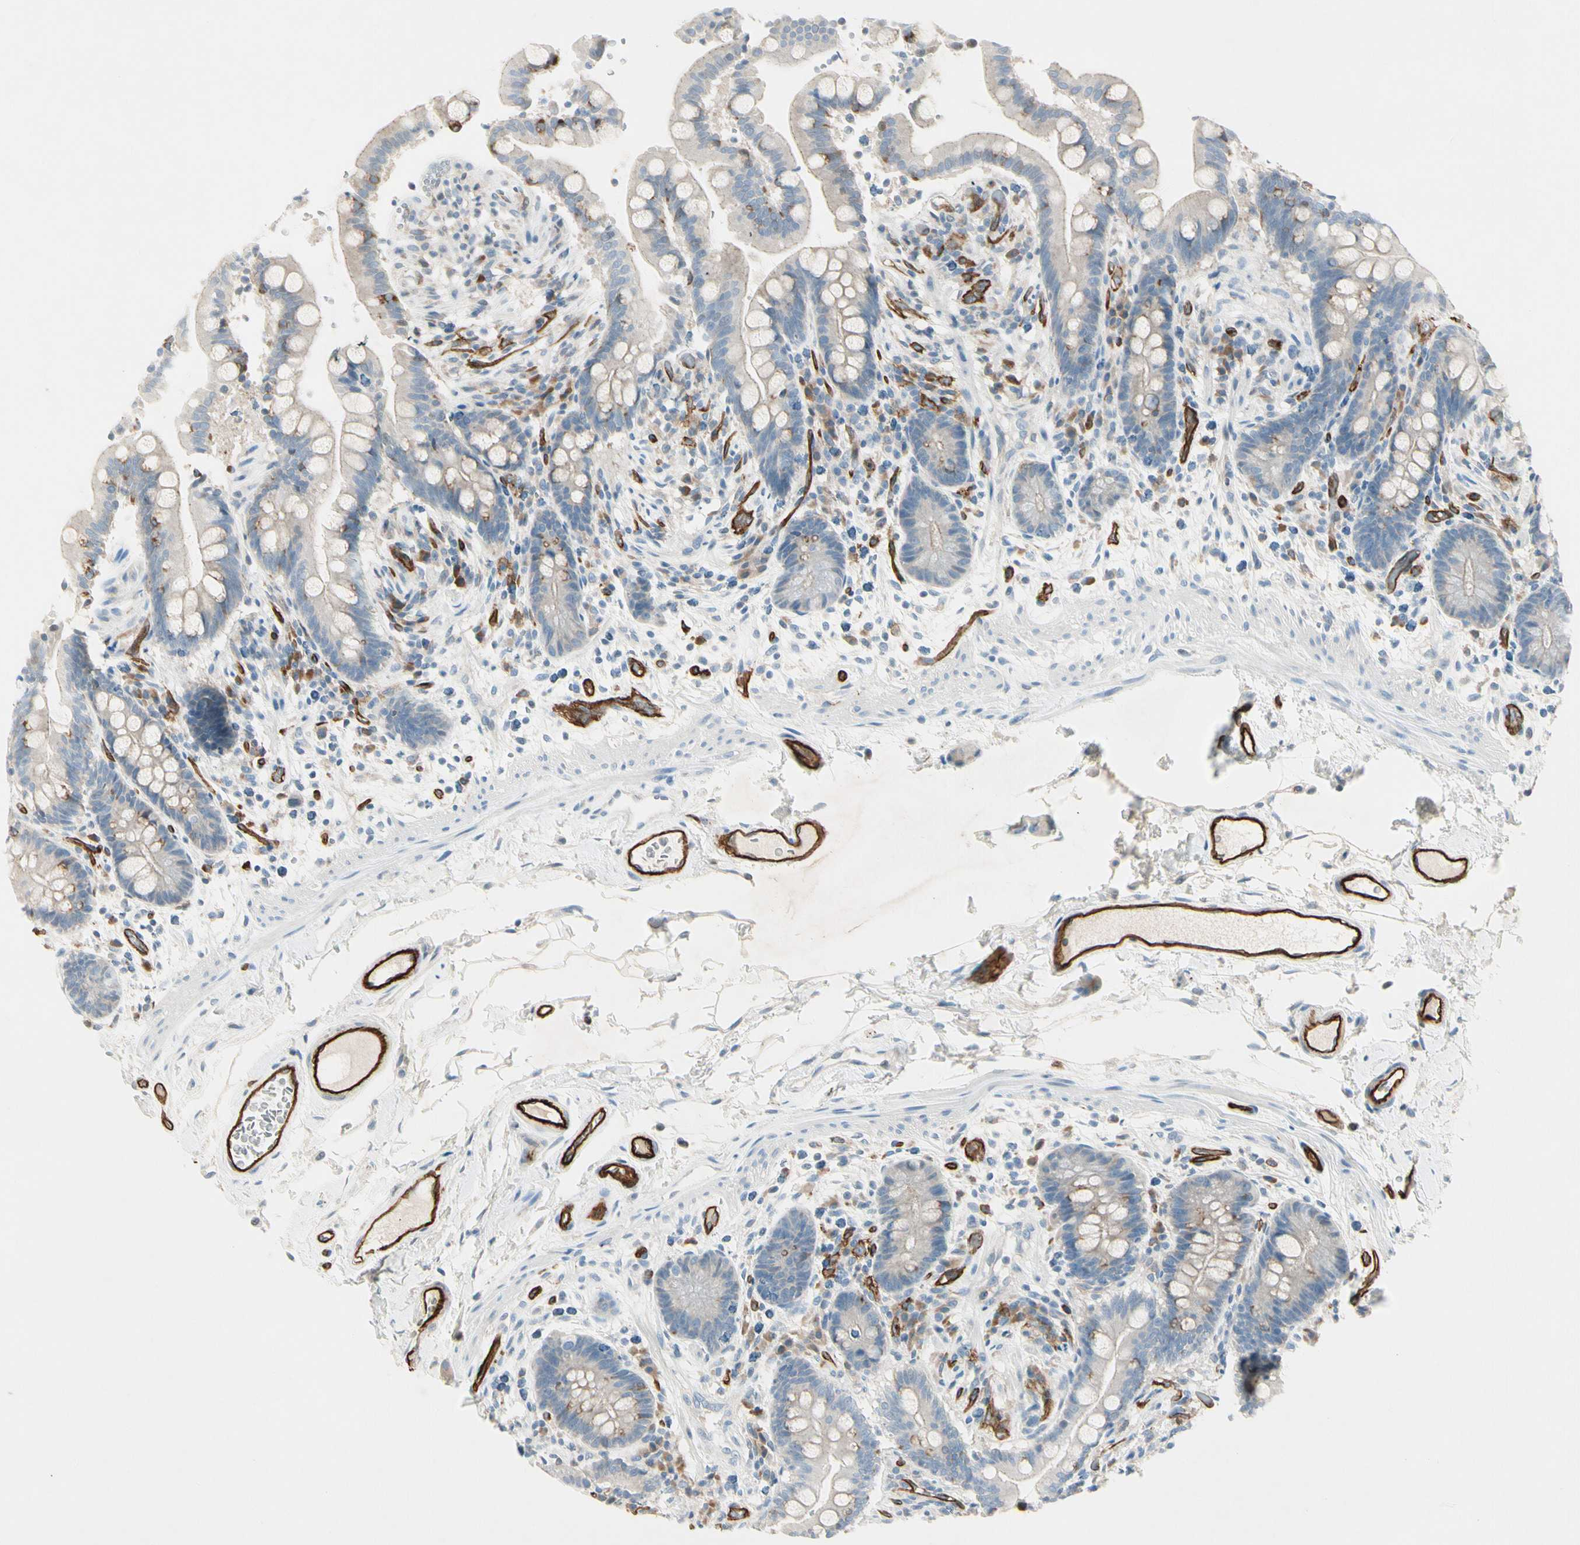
{"staining": {"intensity": "strong", "quantity": ">75%", "location": "cytoplasmic/membranous"}, "tissue": "colon", "cell_type": "Endothelial cells", "image_type": "normal", "snomed": [{"axis": "morphology", "description": "Normal tissue, NOS"}, {"axis": "topography", "description": "Colon"}], "caption": "IHC of unremarkable colon shows high levels of strong cytoplasmic/membranous positivity in approximately >75% of endothelial cells.", "gene": "CD93", "patient": {"sex": "male", "age": 73}}